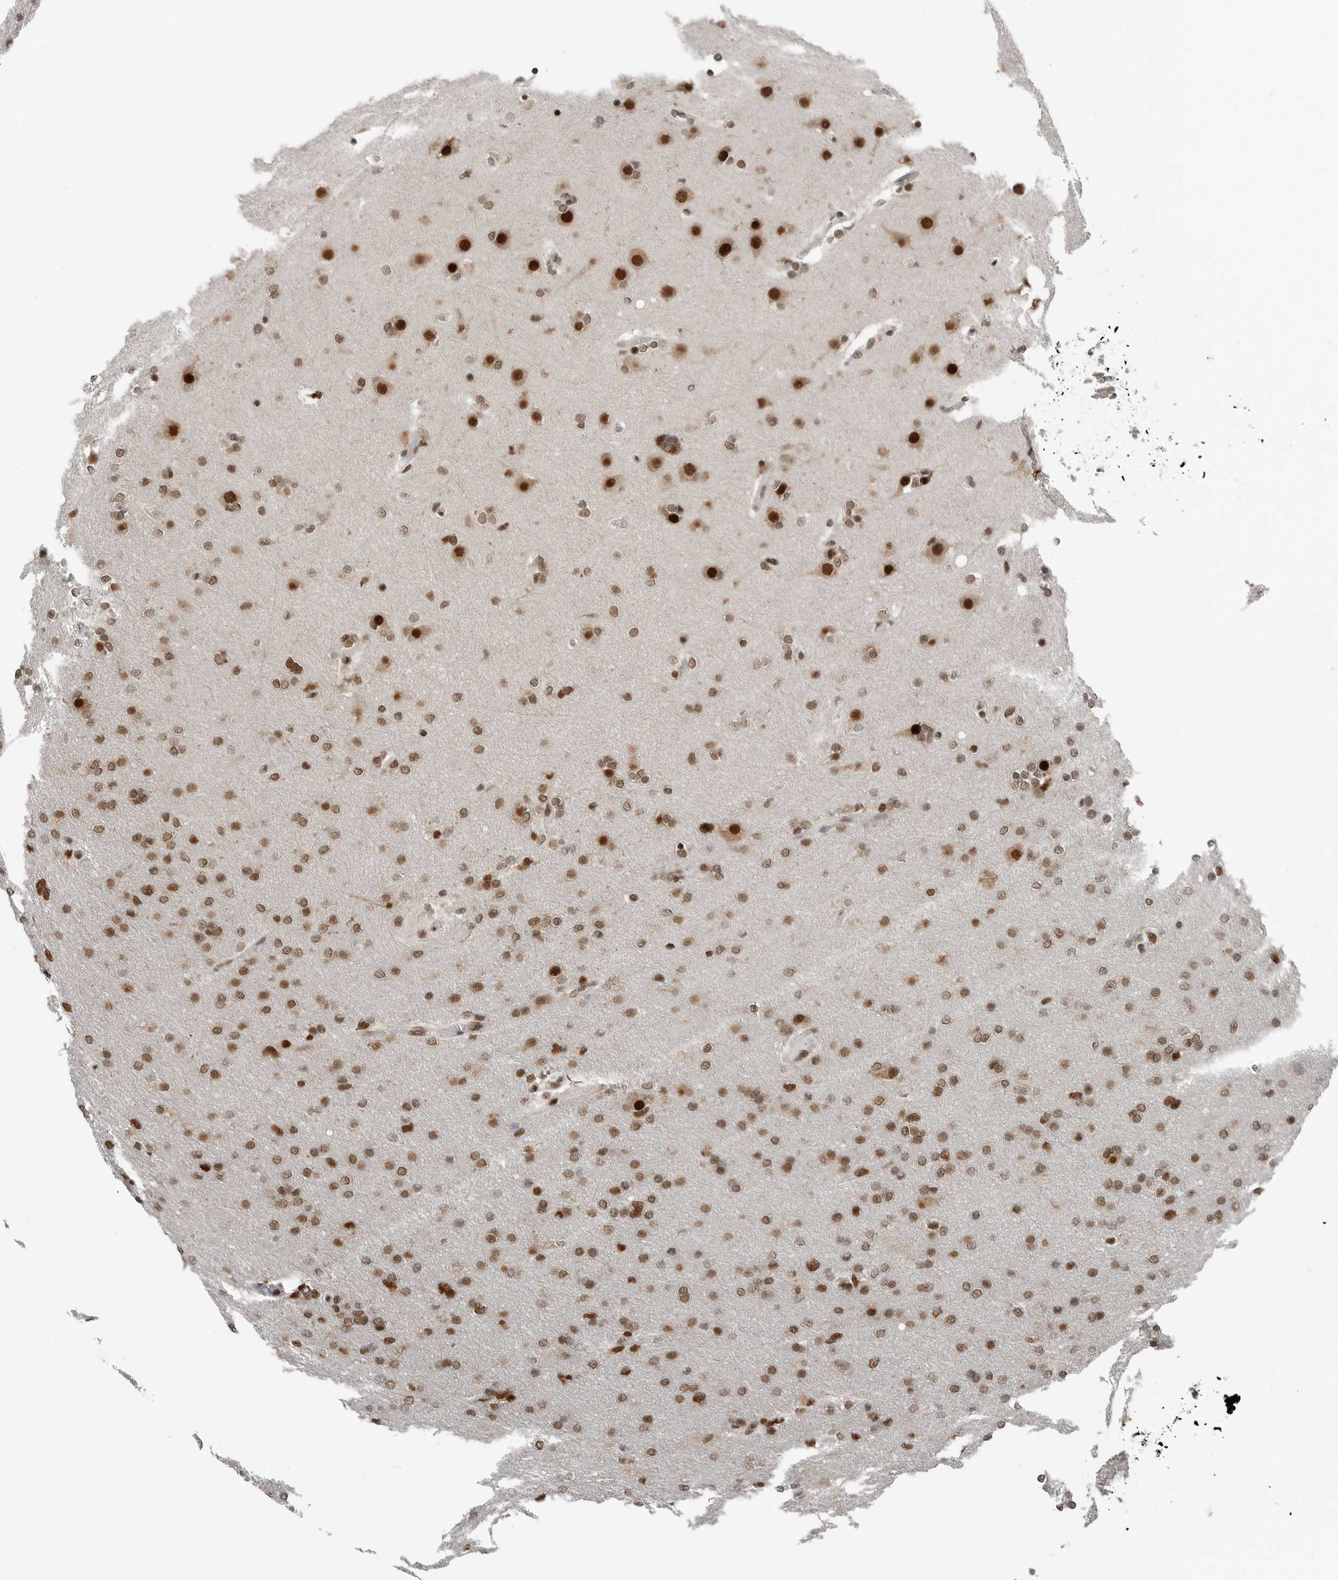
{"staining": {"intensity": "moderate", "quantity": ">75%", "location": "nuclear"}, "tissue": "glioma", "cell_type": "Tumor cells", "image_type": "cancer", "snomed": [{"axis": "morphology", "description": "Glioma, malignant, High grade"}, {"axis": "topography", "description": "Cerebral cortex"}], "caption": "The photomicrograph reveals immunohistochemical staining of high-grade glioma (malignant). There is moderate nuclear expression is present in approximately >75% of tumor cells.", "gene": "BLZF1", "patient": {"sex": "female", "age": 36}}